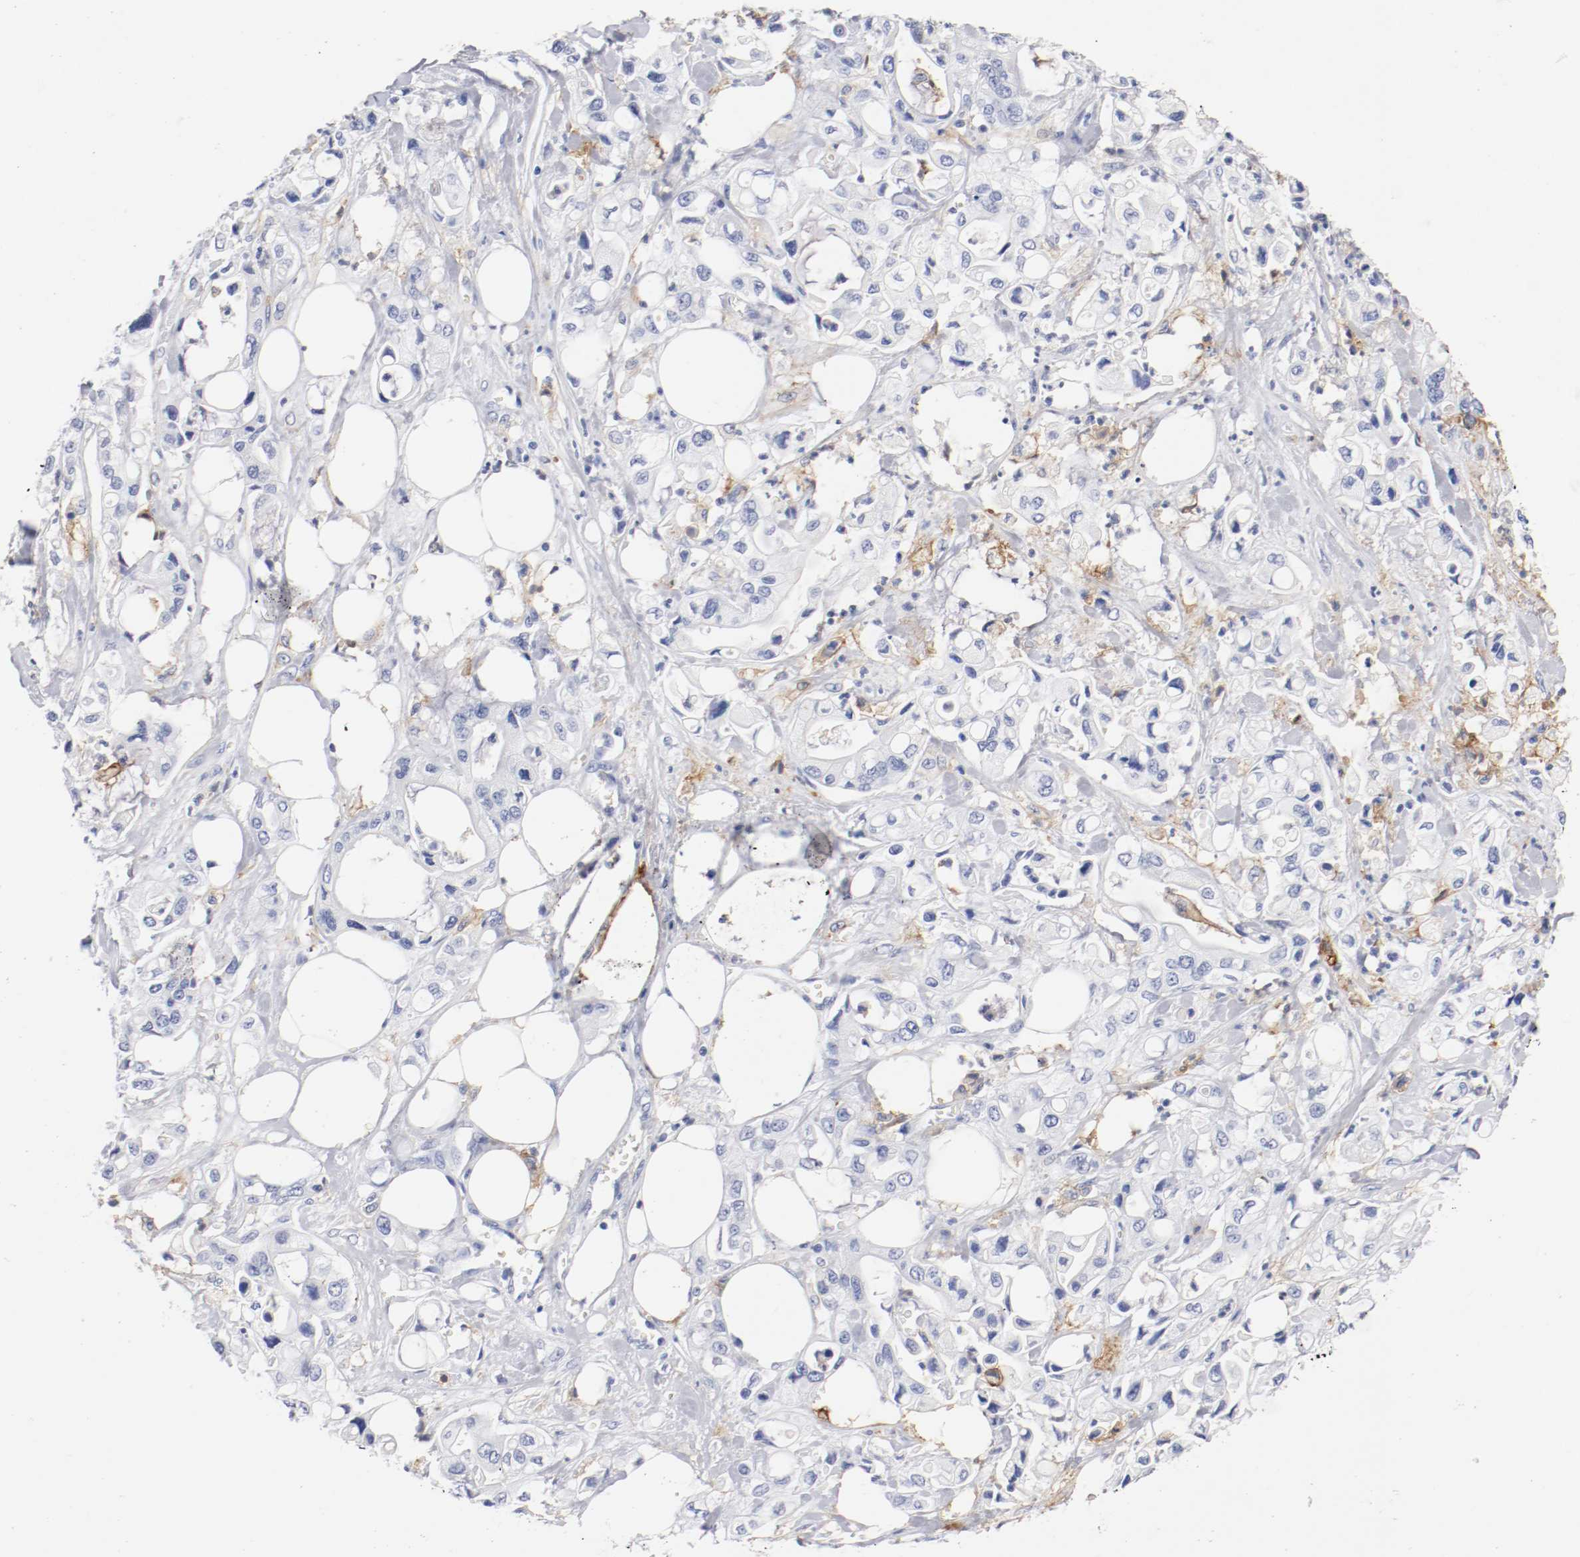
{"staining": {"intensity": "negative", "quantity": "none", "location": "none"}, "tissue": "pancreatic cancer", "cell_type": "Tumor cells", "image_type": "cancer", "snomed": [{"axis": "morphology", "description": "Adenocarcinoma, NOS"}, {"axis": "topography", "description": "Pancreas"}], "caption": "Pancreatic adenocarcinoma was stained to show a protein in brown. There is no significant positivity in tumor cells.", "gene": "ITGAX", "patient": {"sex": "male", "age": 70}}